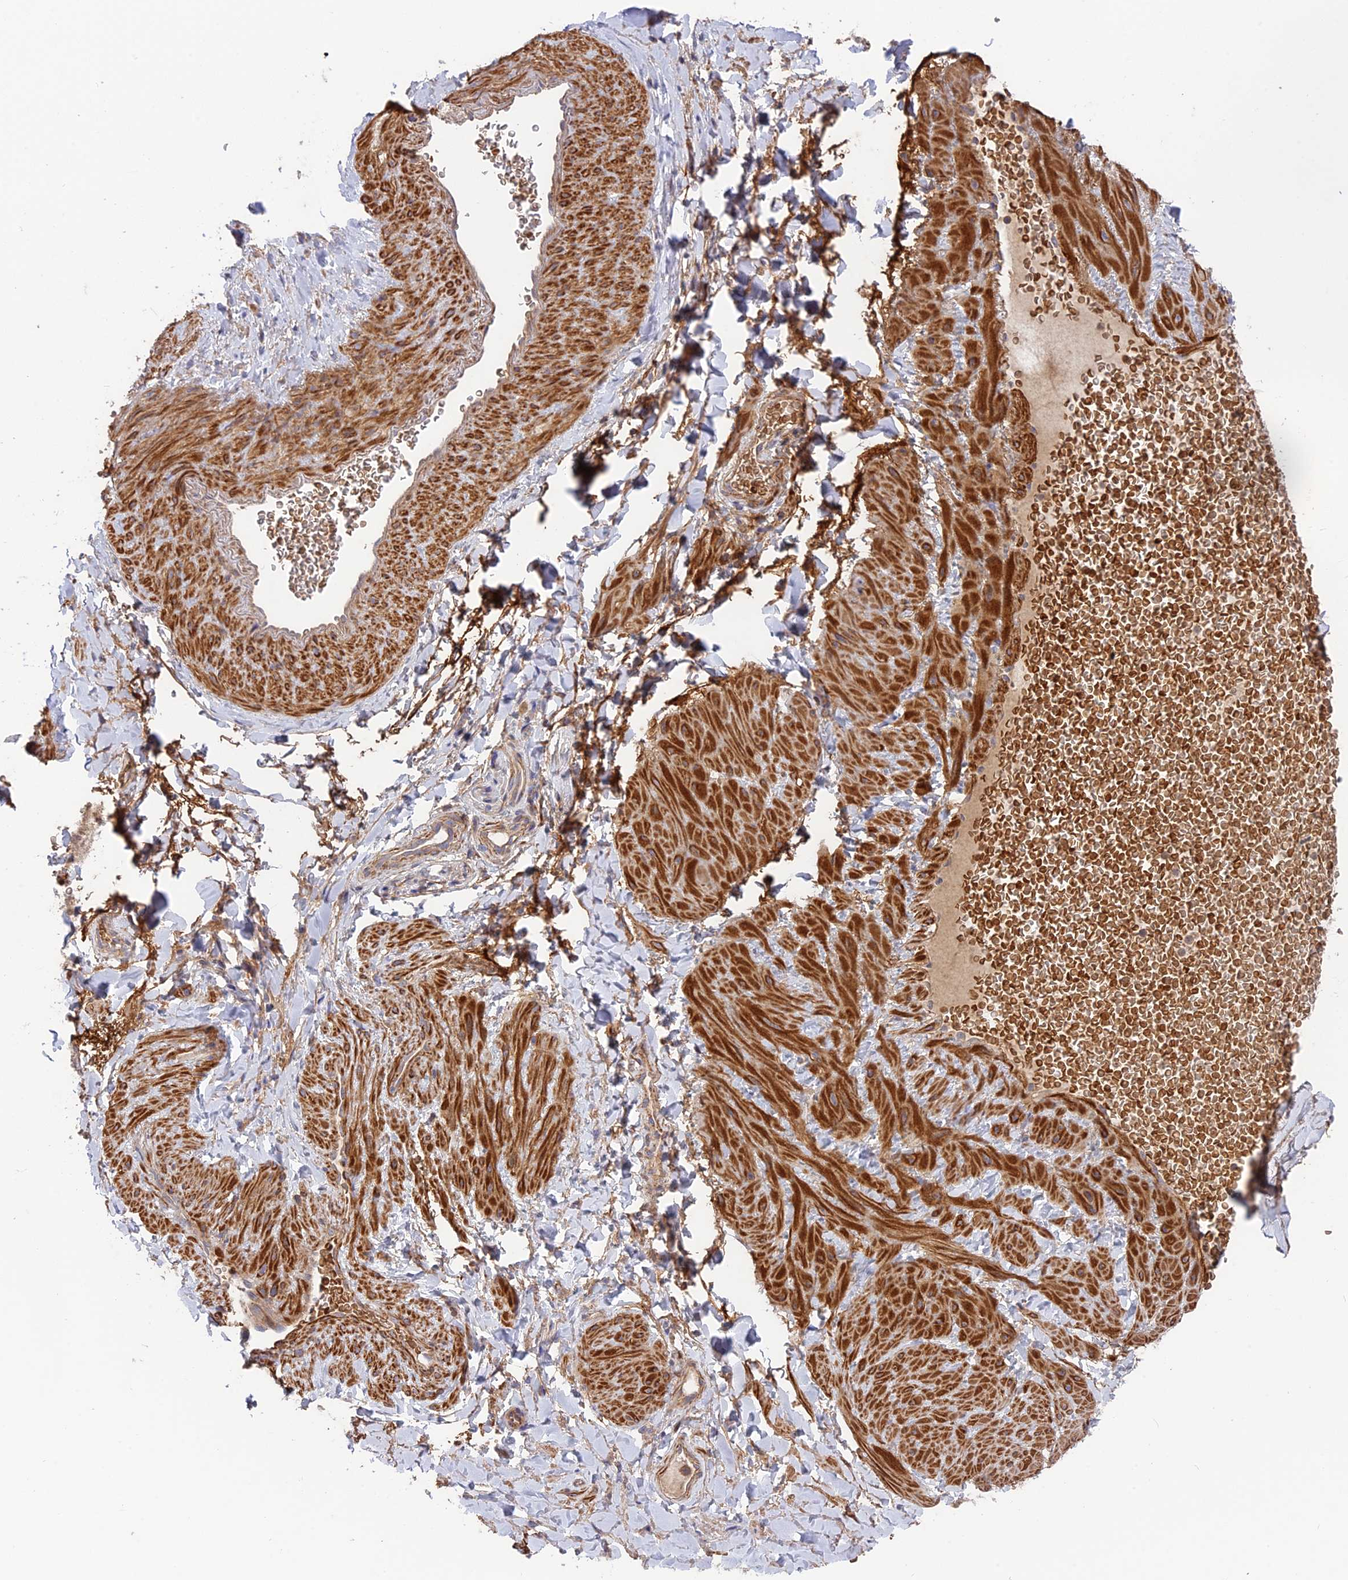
{"staining": {"intensity": "weak", "quantity": "25%-75%", "location": "cytoplasmic/membranous"}, "tissue": "adipose tissue", "cell_type": "Adipocytes", "image_type": "normal", "snomed": [{"axis": "morphology", "description": "Normal tissue, NOS"}, {"axis": "topography", "description": "Soft tissue"}, {"axis": "topography", "description": "Vascular tissue"}], "caption": "High-power microscopy captured an IHC image of normal adipose tissue, revealing weak cytoplasmic/membranous expression in approximately 25%-75% of adipocytes.", "gene": "CPNE7", "patient": {"sex": "male", "age": 54}}